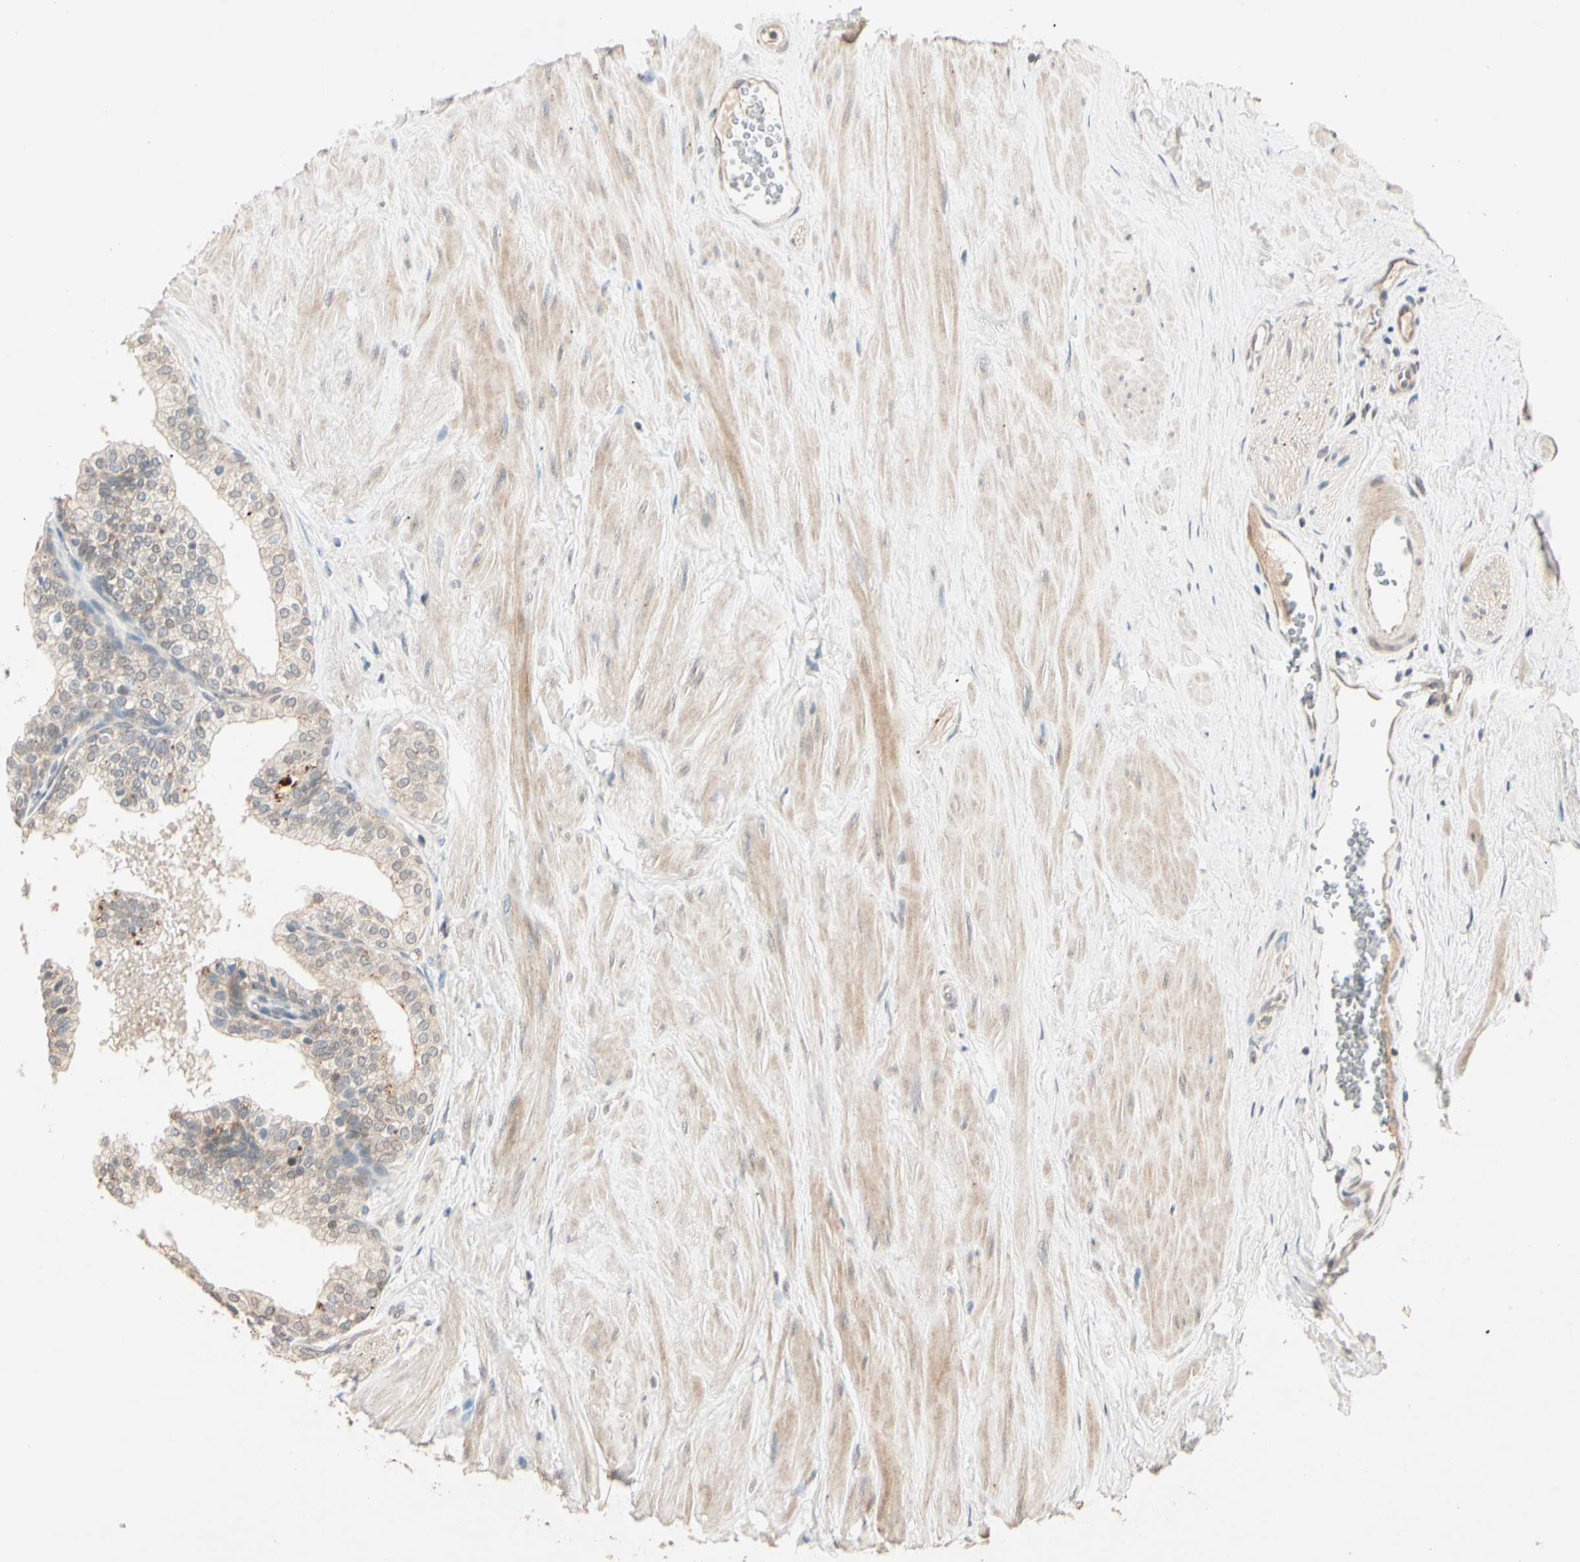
{"staining": {"intensity": "weak", "quantity": "<25%", "location": "cytoplasmic/membranous"}, "tissue": "prostate", "cell_type": "Glandular cells", "image_type": "normal", "snomed": [{"axis": "morphology", "description": "Normal tissue, NOS"}, {"axis": "topography", "description": "Prostate"}], "caption": "Immunohistochemistry (IHC) of normal human prostate demonstrates no positivity in glandular cells. (Stains: DAB immunohistochemistry with hematoxylin counter stain, Microscopy: brightfield microscopy at high magnification).", "gene": "ACSL5", "patient": {"sex": "male", "age": 60}}